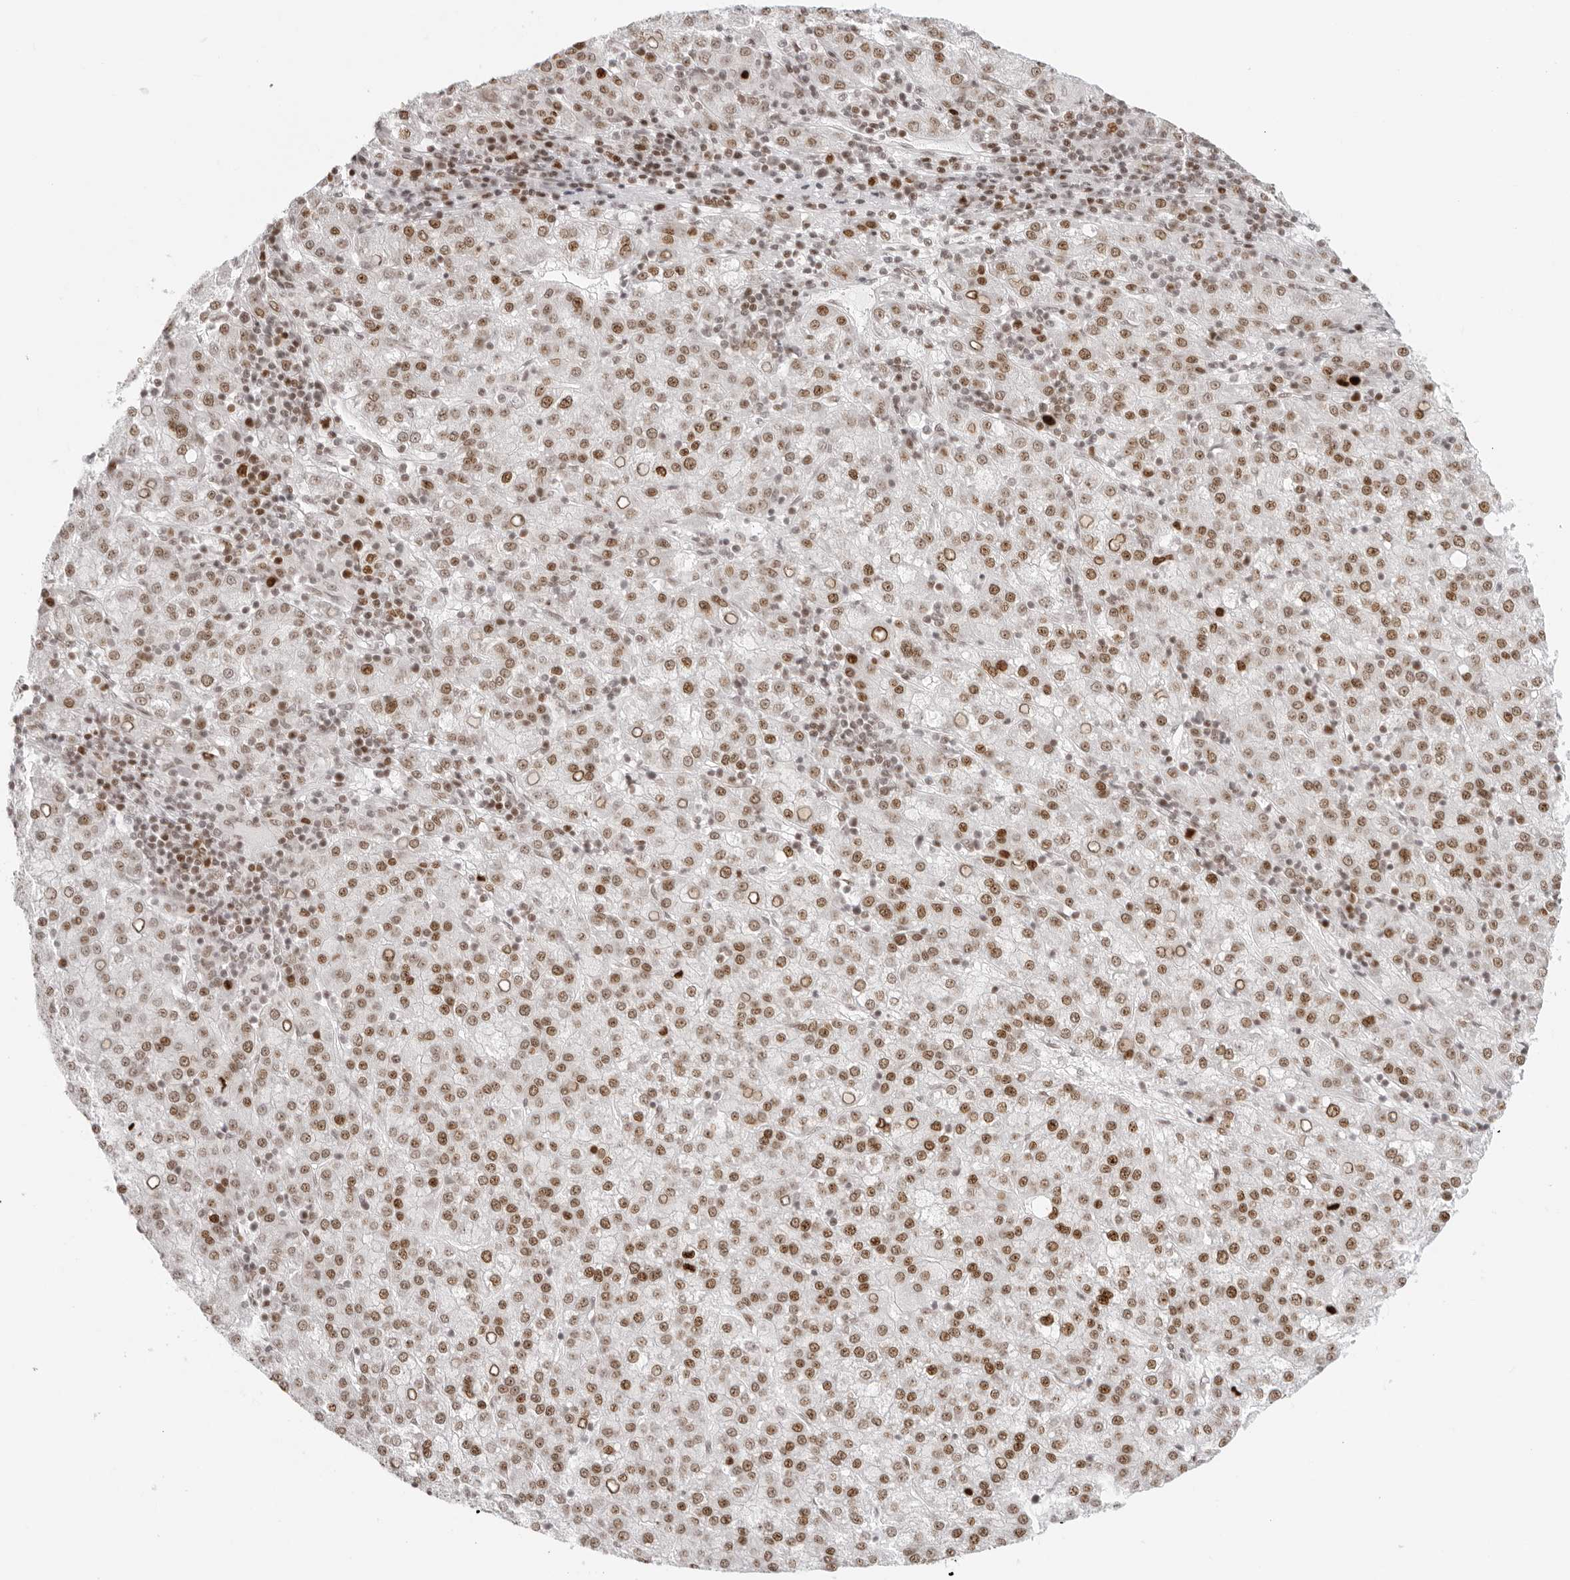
{"staining": {"intensity": "moderate", "quantity": ">75%", "location": "nuclear"}, "tissue": "liver cancer", "cell_type": "Tumor cells", "image_type": "cancer", "snomed": [{"axis": "morphology", "description": "Carcinoma, Hepatocellular, NOS"}, {"axis": "topography", "description": "Liver"}], "caption": "Protein expression analysis of human hepatocellular carcinoma (liver) reveals moderate nuclear expression in about >75% of tumor cells.", "gene": "RCC1", "patient": {"sex": "female", "age": 58}}